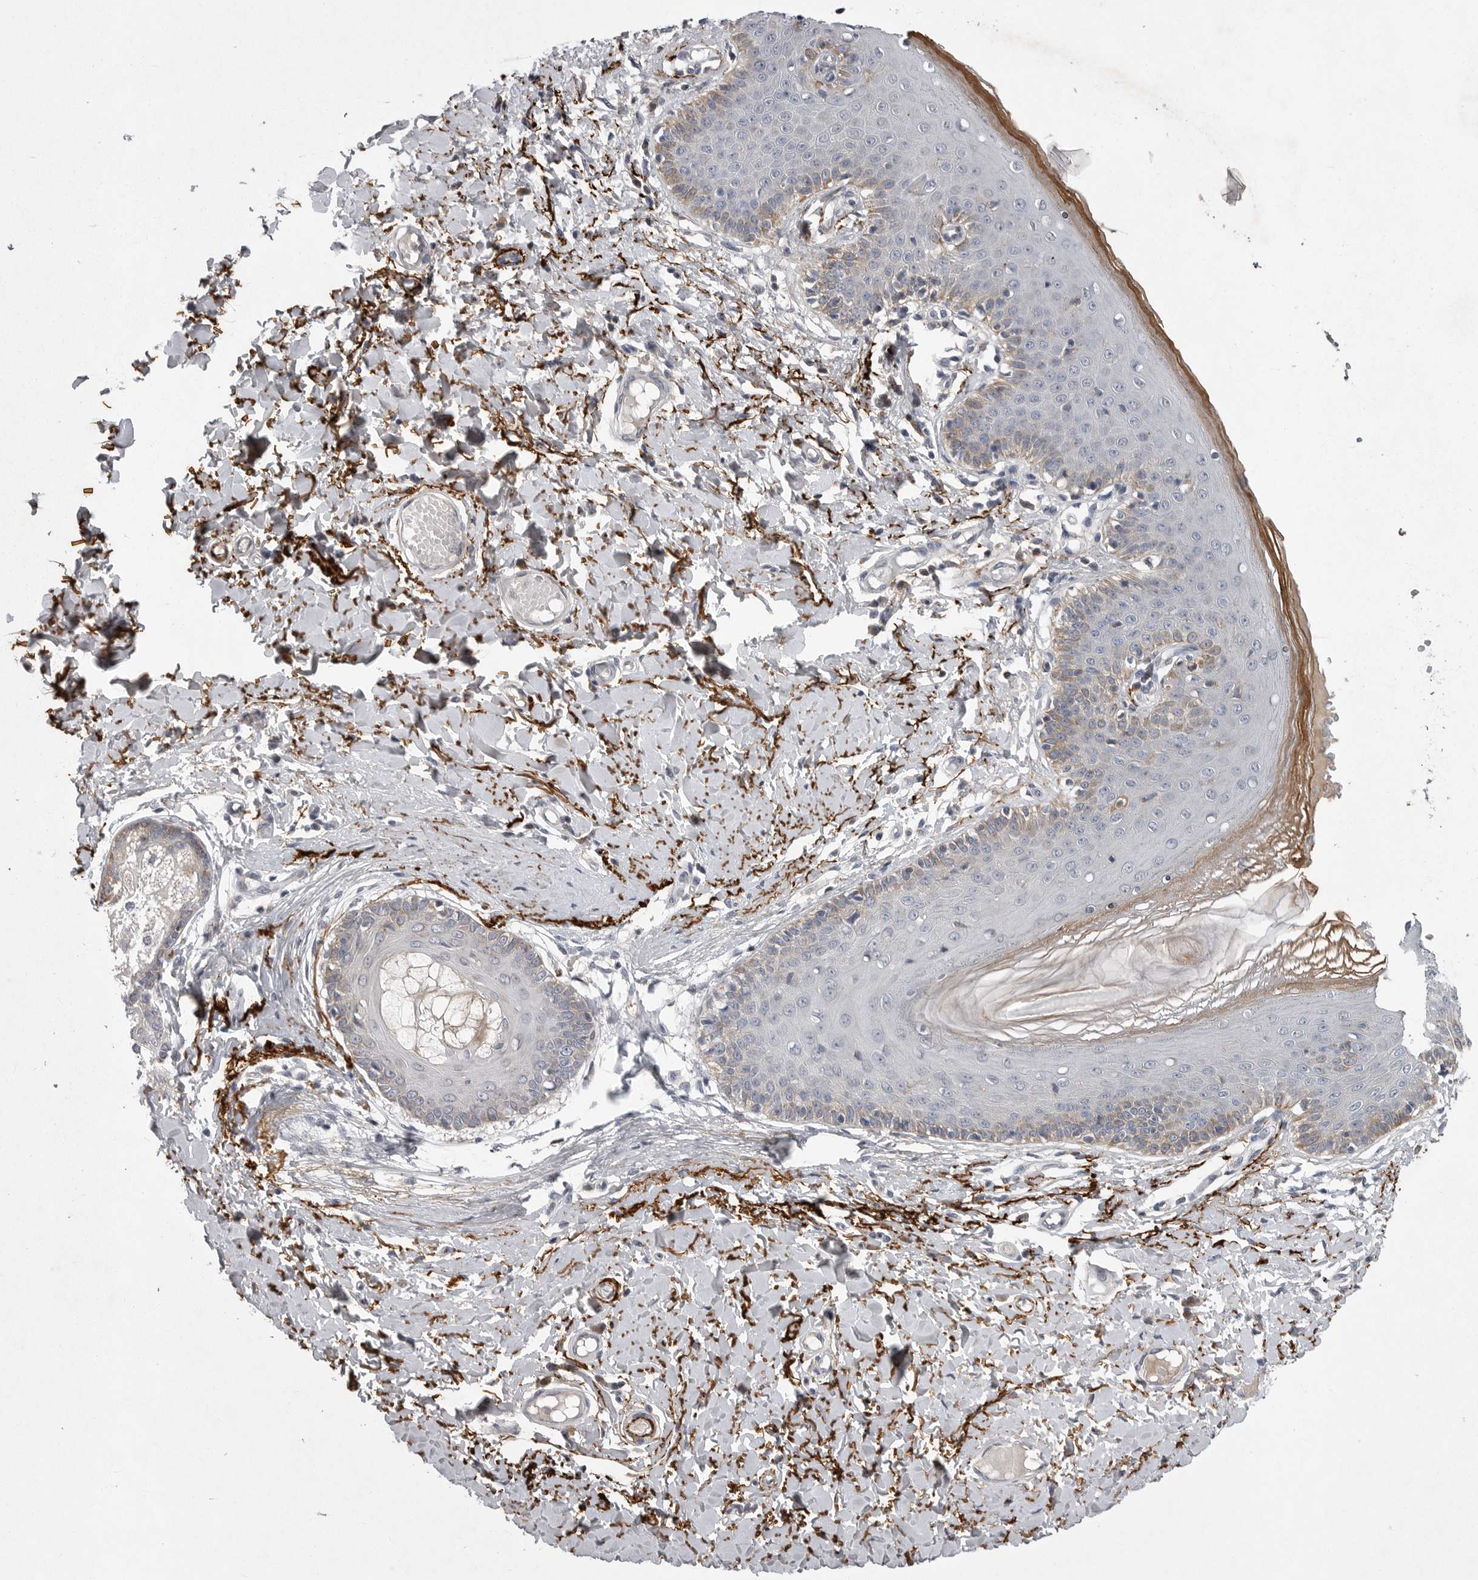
{"staining": {"intensity": "moderate", "quantity": "<25%", "location": "cytoplasmic/membranous"}, "tissue": "skin", "cell_type": "Epidermal cells", "image_type": "normal", "snomed": [{"axis": "morphology", "description": "Normal tissue, NOS"}, {"axis": "topography", "description": "Vulva"}], "caption": "High-magnification brightfield microscopy of normal skin stained with DAB (brown) and counterstained with hematoxylin (blue). epidermal cells exhibit moderate cytoplasmic/membranous expression is identified in about<25% of cells.", "gene": "CRP", "patient": {"sex": "female", "age": 66}}